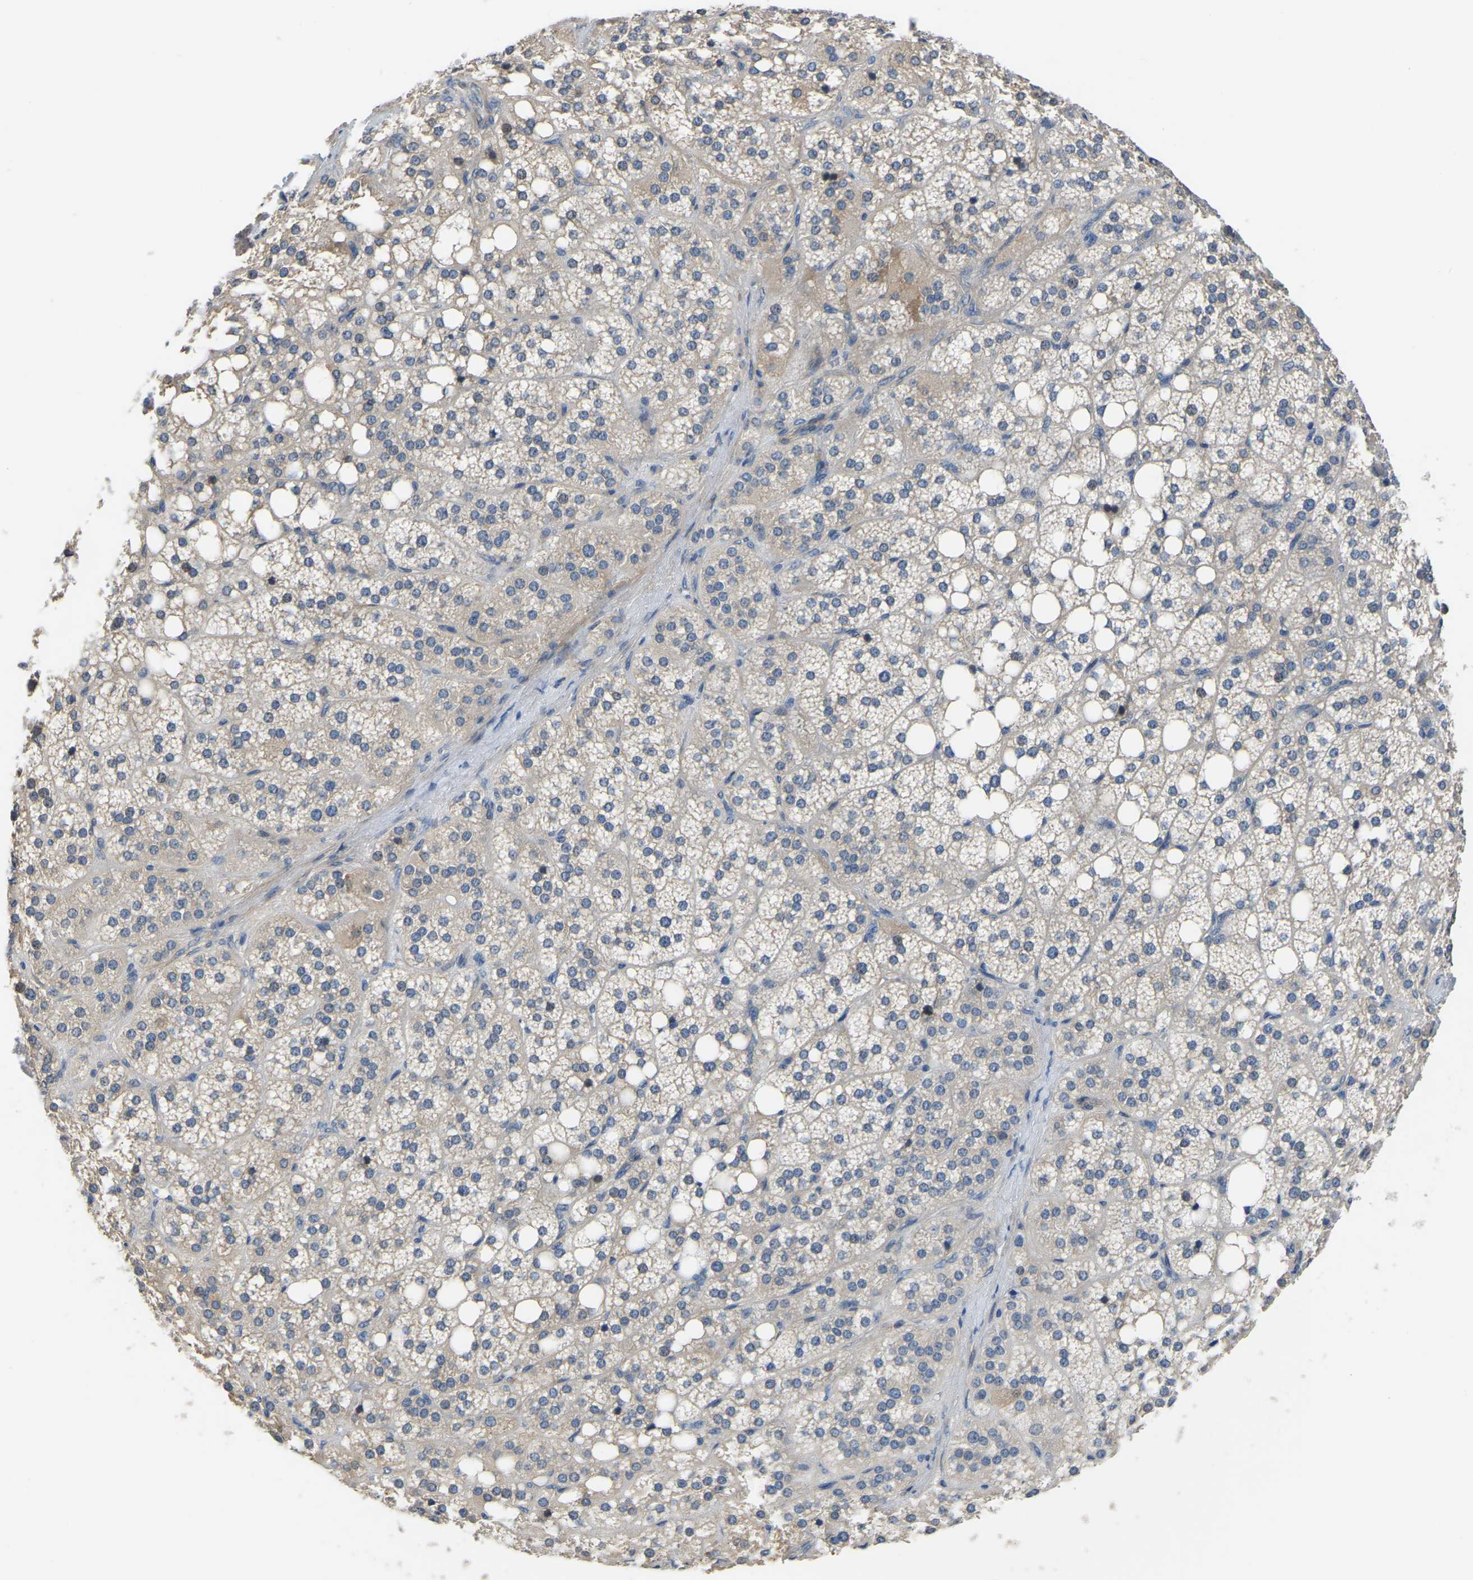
{"staining": {"intensity": "weak", "quantity": ">75%", "location": "cytoplasmic/membranous"}, "tissue": "adrenal gland", "cell_type": "Glandular cells", "image_type": "normal", "snomed": [{"axis": "morphology", "description": "Normal tissue, NOS"}, {"axis": "topography", "description": "Adrenal gland"}], "caption": "A brown stain labels weak cytoplasmic/membranous positivity of a protein in glandular cells of unremarkable human adrenal gland.", "gene": "HIGD2B", "patient": {"sex": "female", "age": 59}}